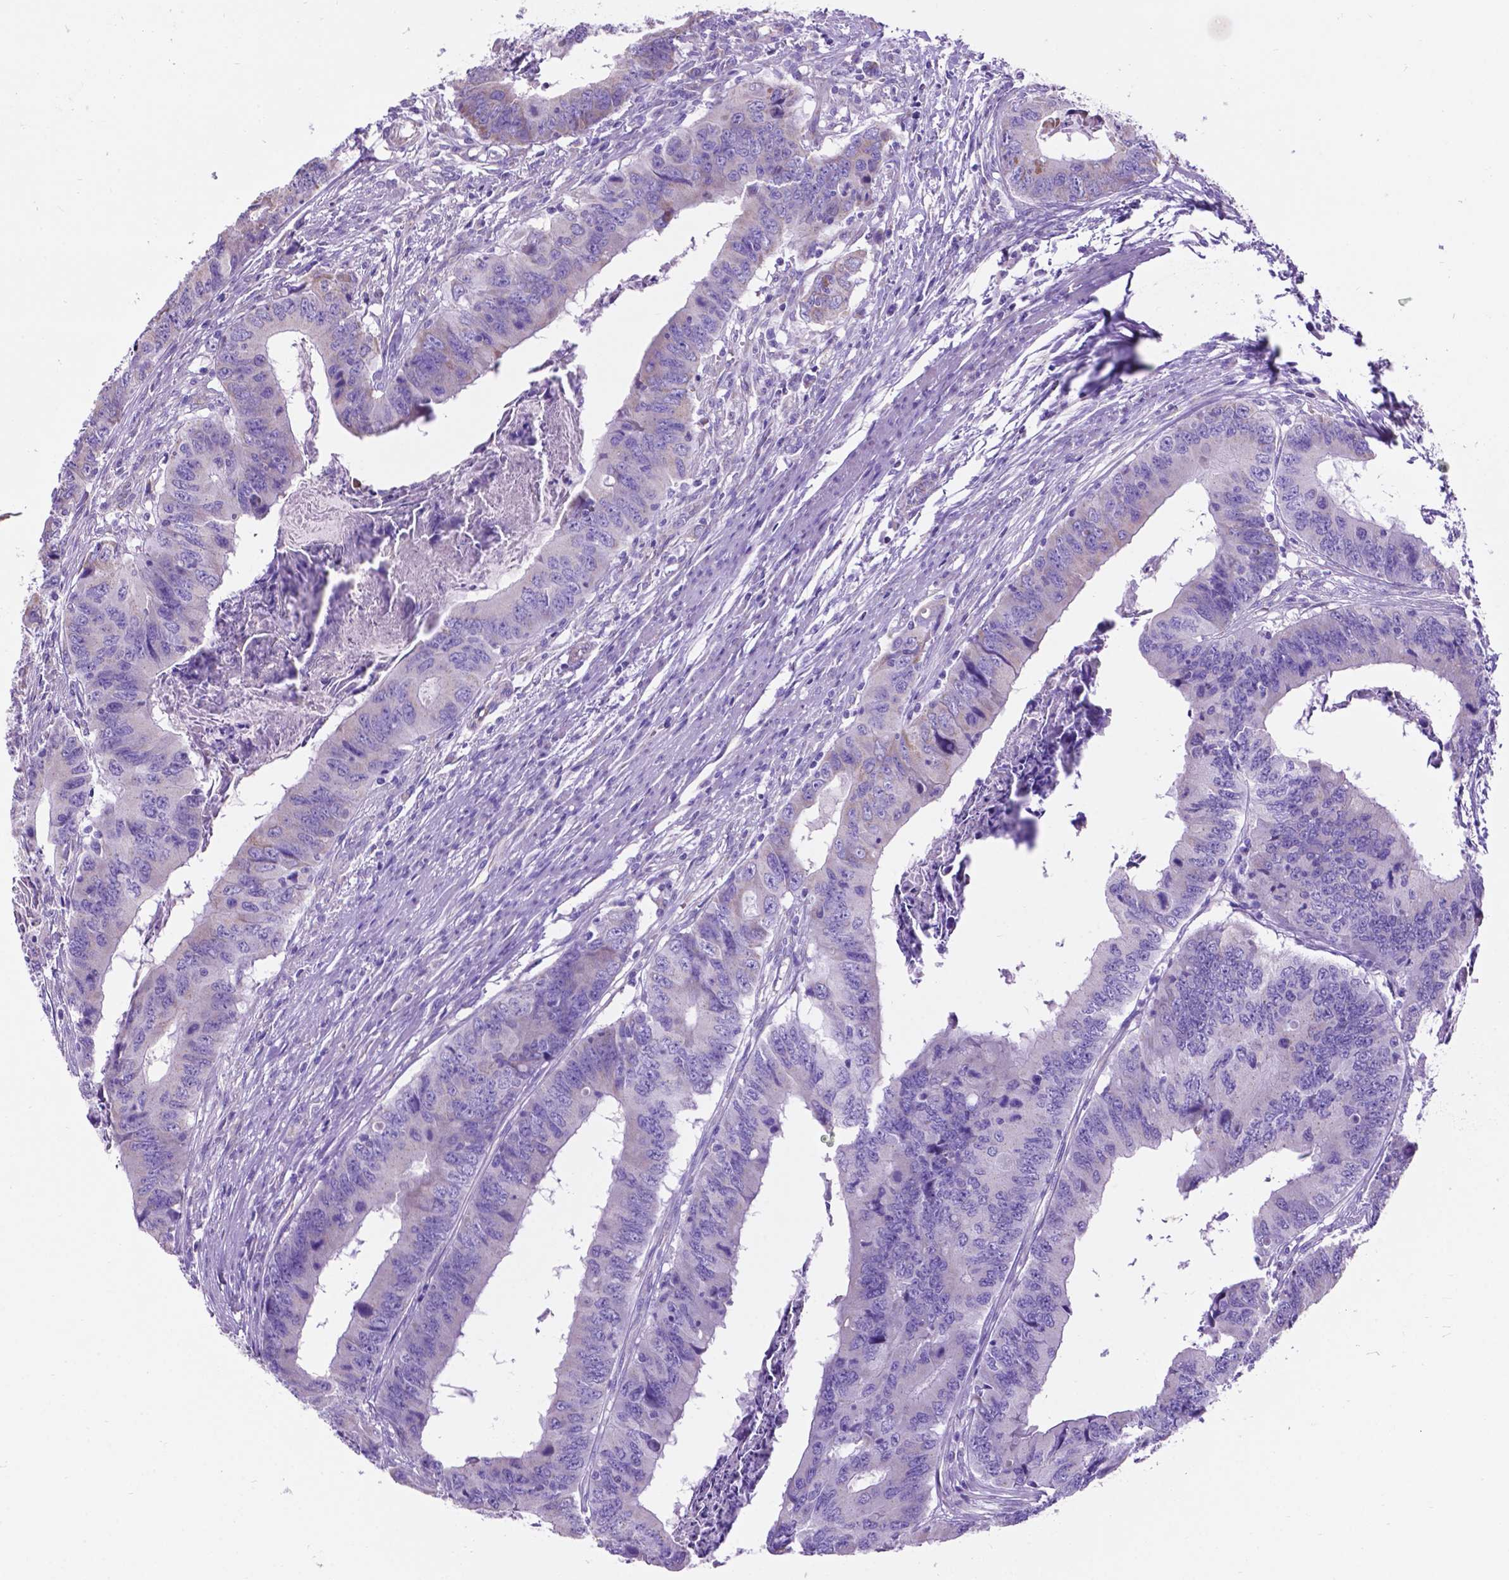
{"staining": {"intensity": "negative", "quantity": "none", "location": "none"}, "tissue": "colorectal cancer", "cell_type": "Tumor cells", "image_type": "cancer", "snomed": [{"axis": "morphology", "description": "Adenocarcinoma, NOS"}, {"axis": "topography", "description": "Colon"}], "caption": "DAB immunohistochemical staining of human adenocarcinoma (colorectal) demonstrates no significant expression in tumor cells. Brightfield microscopy of immunohistochemistry (IHC) stained with DAB (3,3'-diaminobenzidine) (brown) and hematoxylin (blue), captured at high magnification.", "gene": "TMEM121B", "patient": {"sex": "male", "age": 53}}